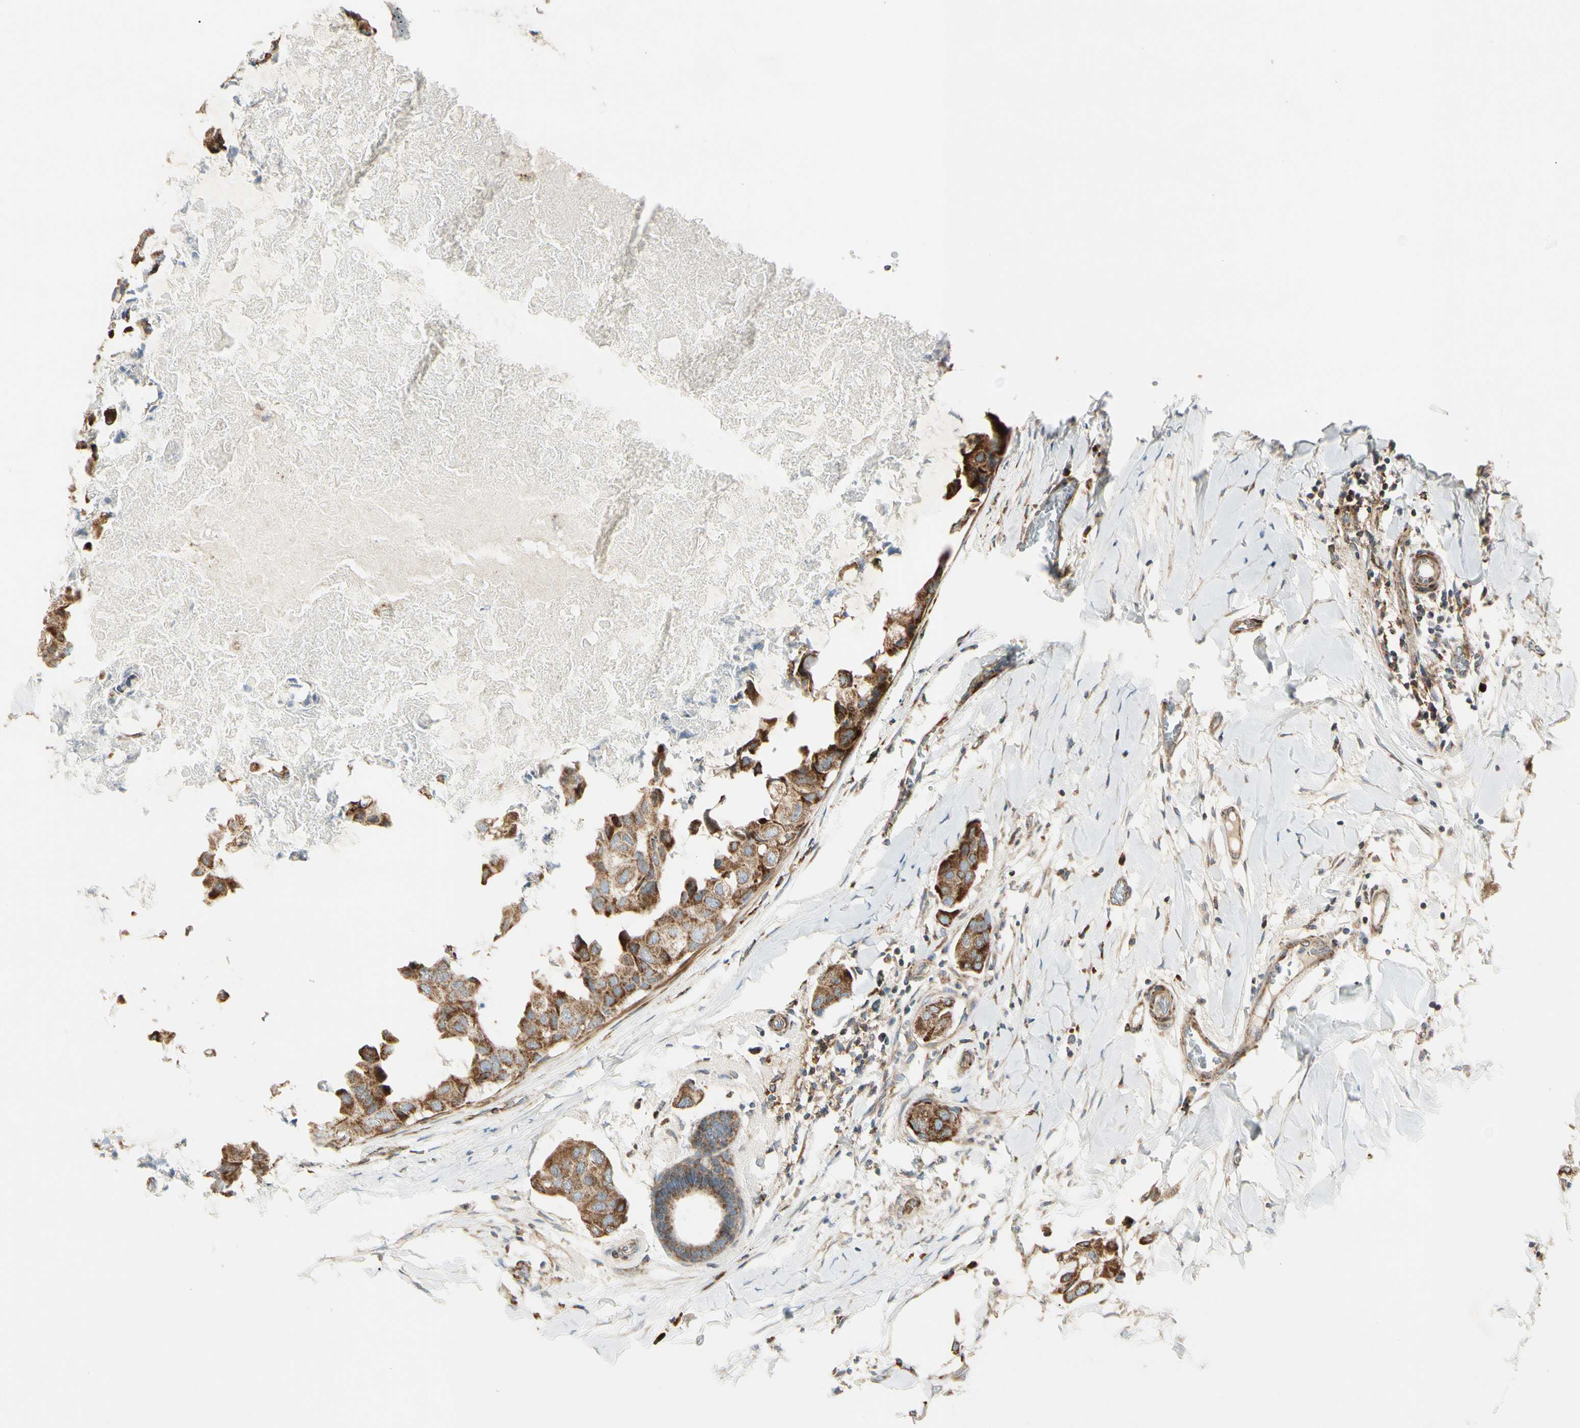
{"staining": {"intensity": "moderate", "quantity": ">75%", "location": "cytoplasmic/membranous"}, "tissue": "breast cancer", "cell_type": "Tumor cells", "image_type": "cancer", "snomed": [{"axis": "morphology", "description": "Duct carcinoma"}, {"axis": "topography", "description": "Breast"}], "caption": "Brown immunohistochemical staining in breast infiltrating ductal carcinoma exhibits moderate cytoplasmic/membranous expression in about >75% of tumor cells.", "gene": "MRPL9", "patient": {"sex": "female", "age": 40}}